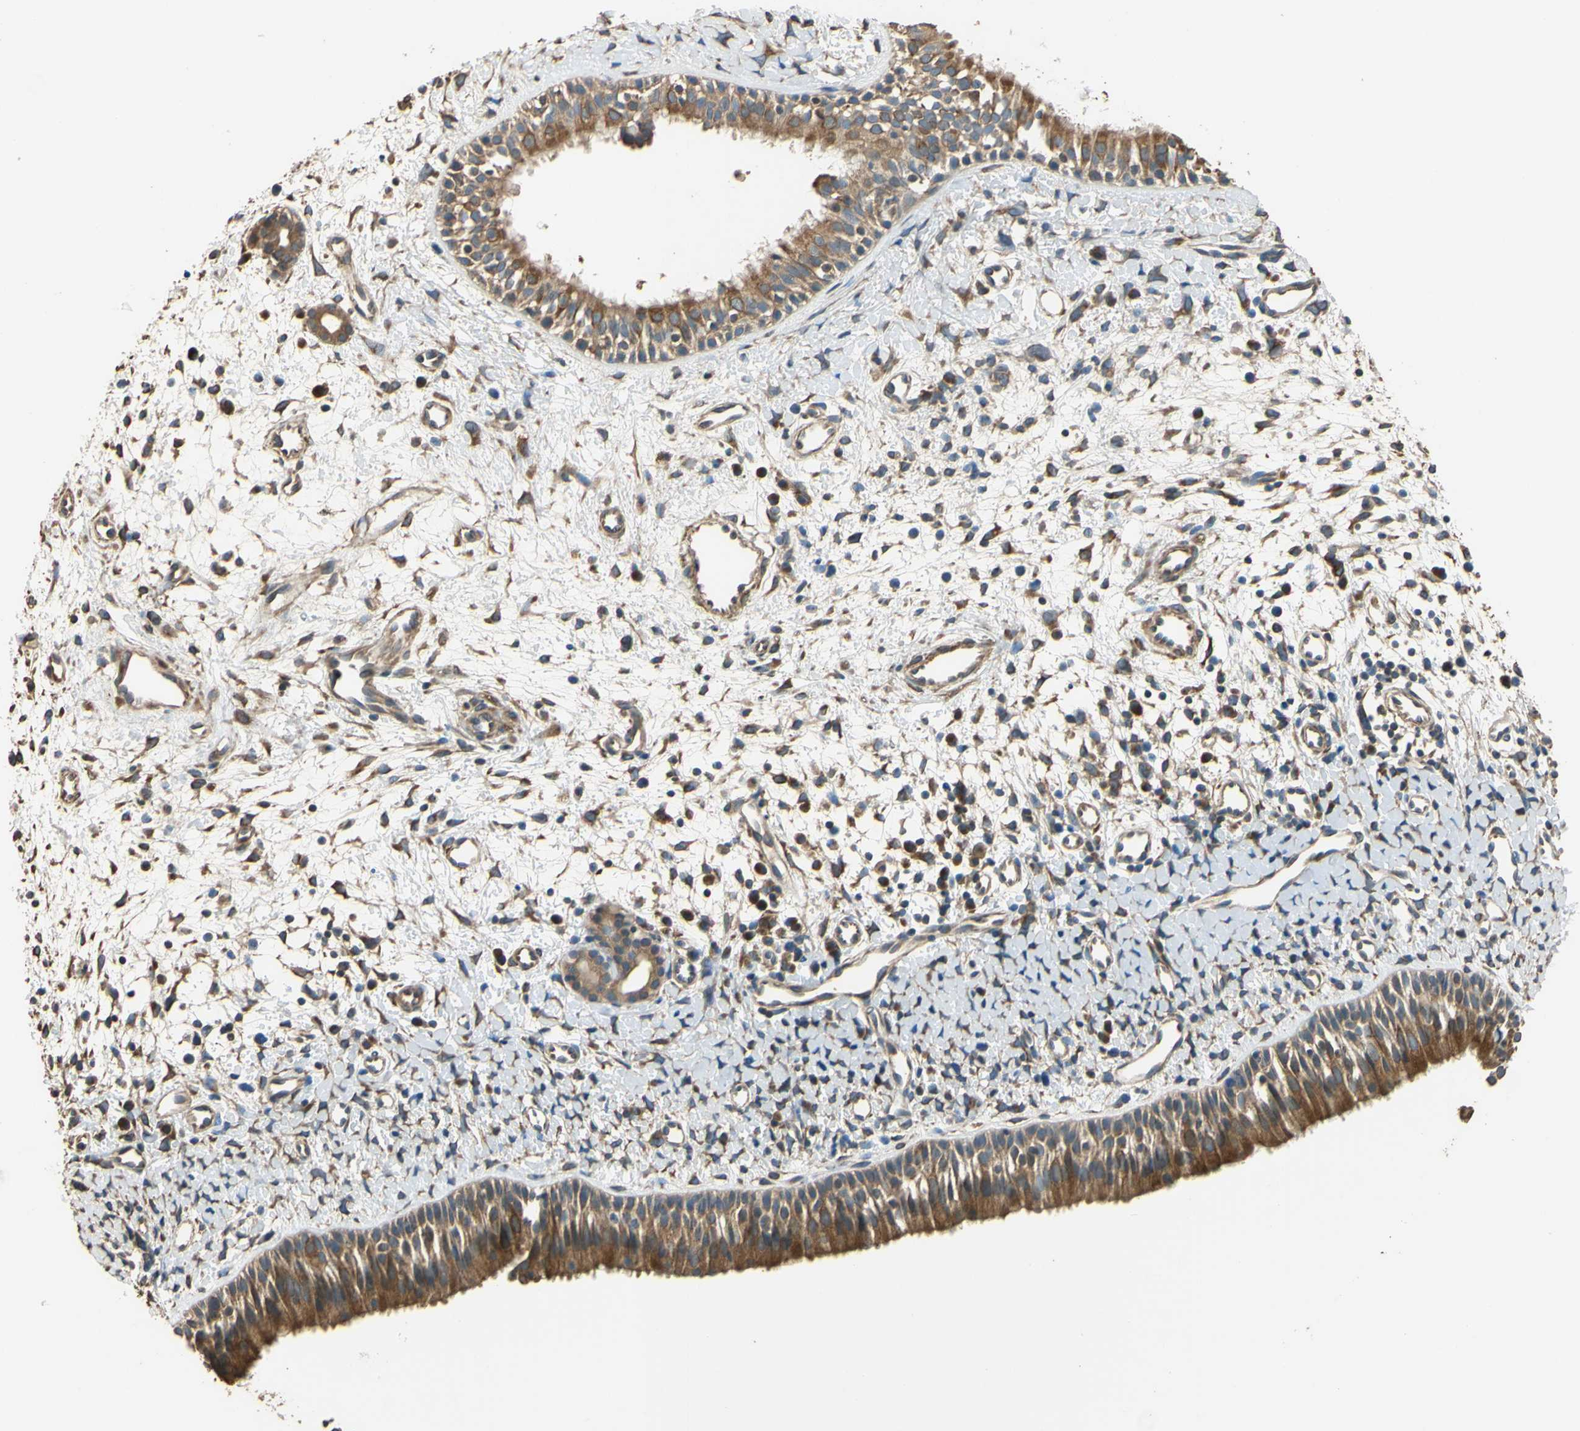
{"staining": {"intensity": "strong", "quantity": ">75%", "location": "cytoplasmic/membranous"}, "tissue": "nasopharynx", "cell_type": "Respiratory epithelial cells", "image_type": "normal", "snomed": [{"axis": "morphology", "description": "Normal tissue, NOS"}, {"axis": "topography", "description": "Nasopharynx"}], "caption": "Immunohistochemistry of normal human nasopharynx reveals high levels of strong cytoplasmic/membranous positivity in approximately >75% of respiratory epithelial cells.", "gene": "STX18", "patient": {"sex": "male", "age": 22}}